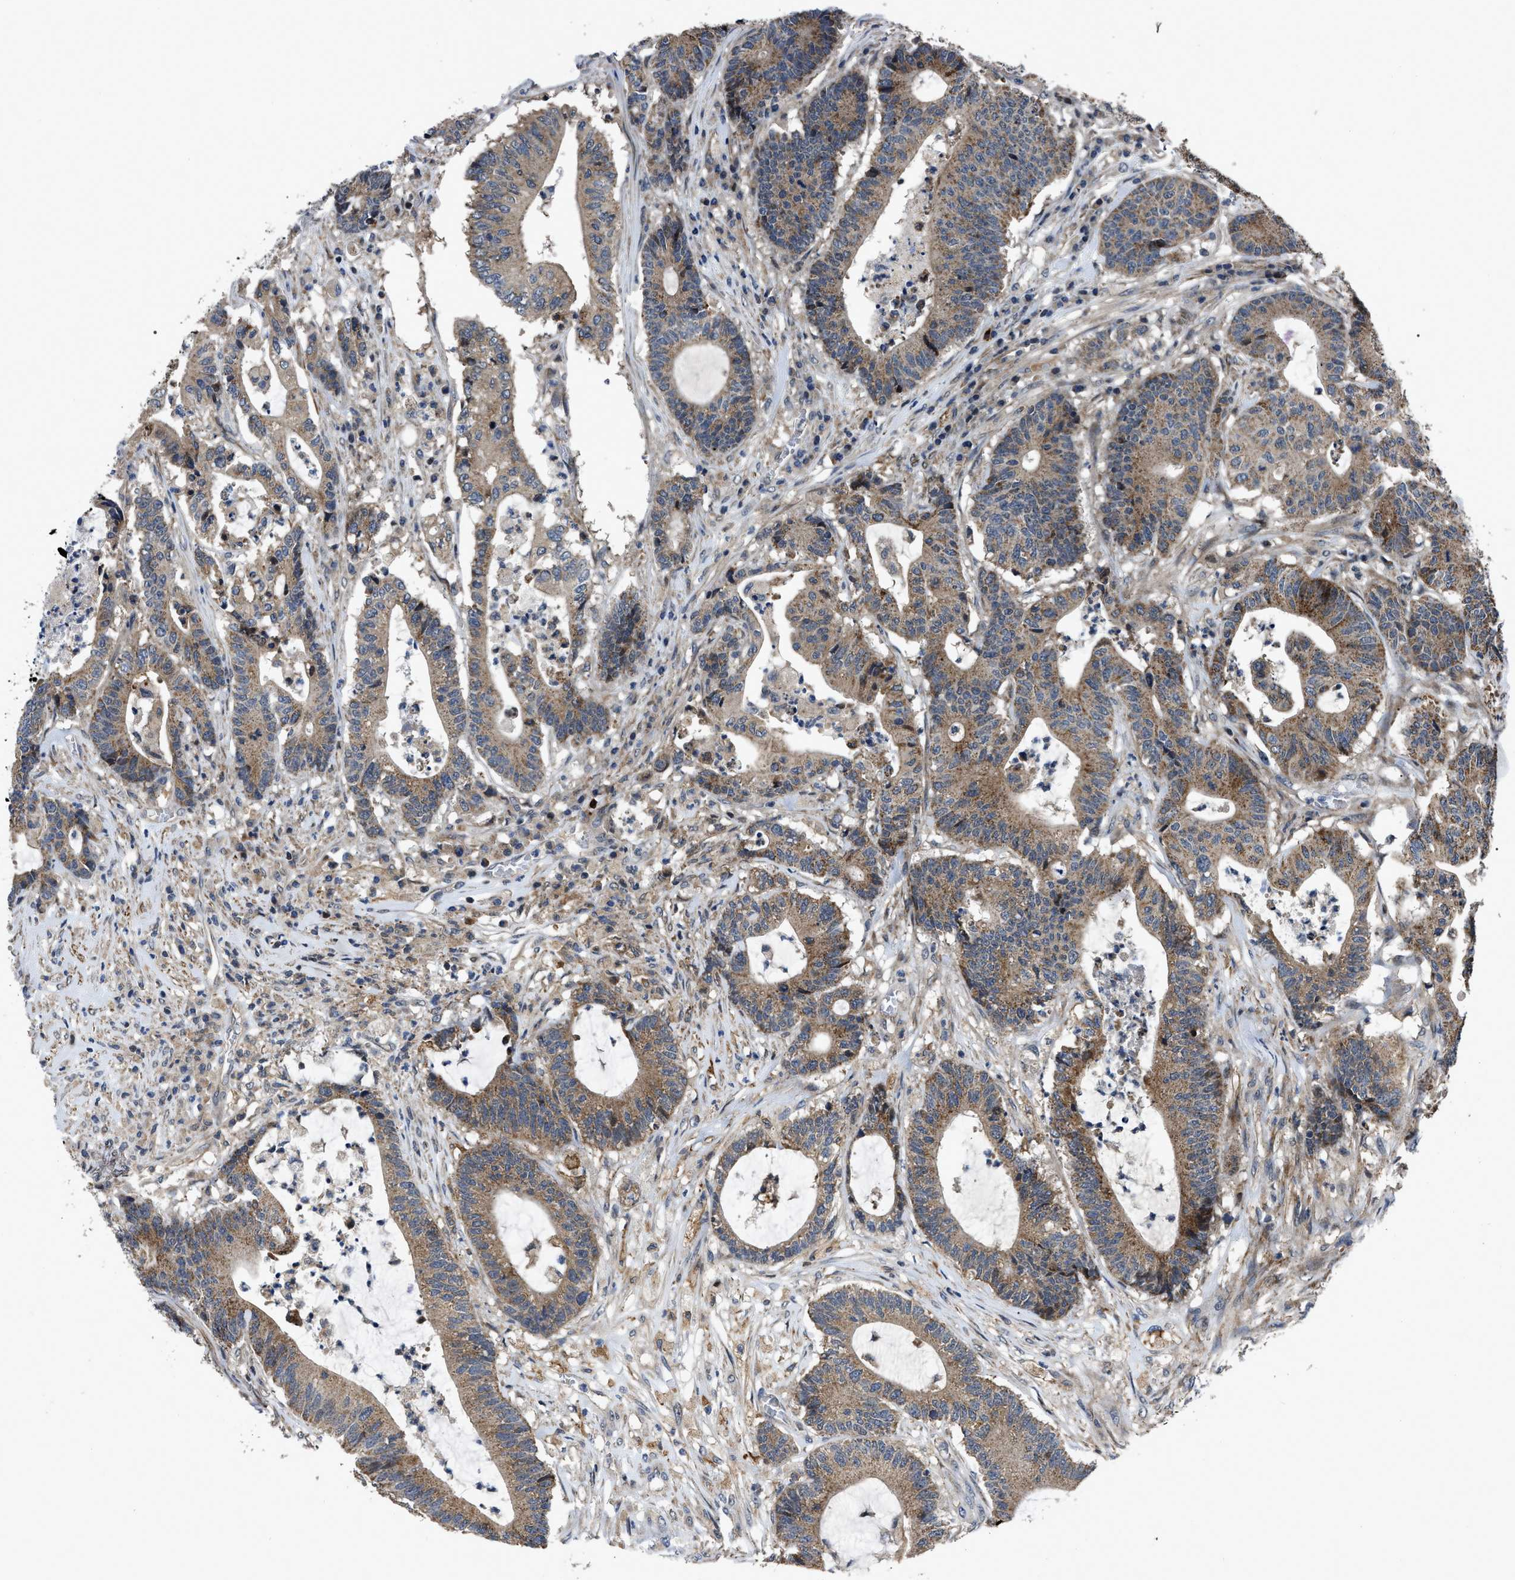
{"staining": {"intensity": "moderate", "quantity": ">75%", "location": "cytoplasmic/membranous"}, "tissue": "colorectal cancer", "cell_type": "Tumor cells", "image_type": "cancer", "snomed": [{"axis": "morphology", "description": "Adenocarcinoma, NOS"}, {"axis": "topography", "description": "Colon"}], "caption": "Immunohistochemical staining of colorectal cancer (adenocarcinoma) reveals medium levels of moderate cytoplasmic/membranous protein positivity in approximately >75% of tumor cells.", "gene": "PPWD1", "patient": {"sex": "female", "age": 84}}